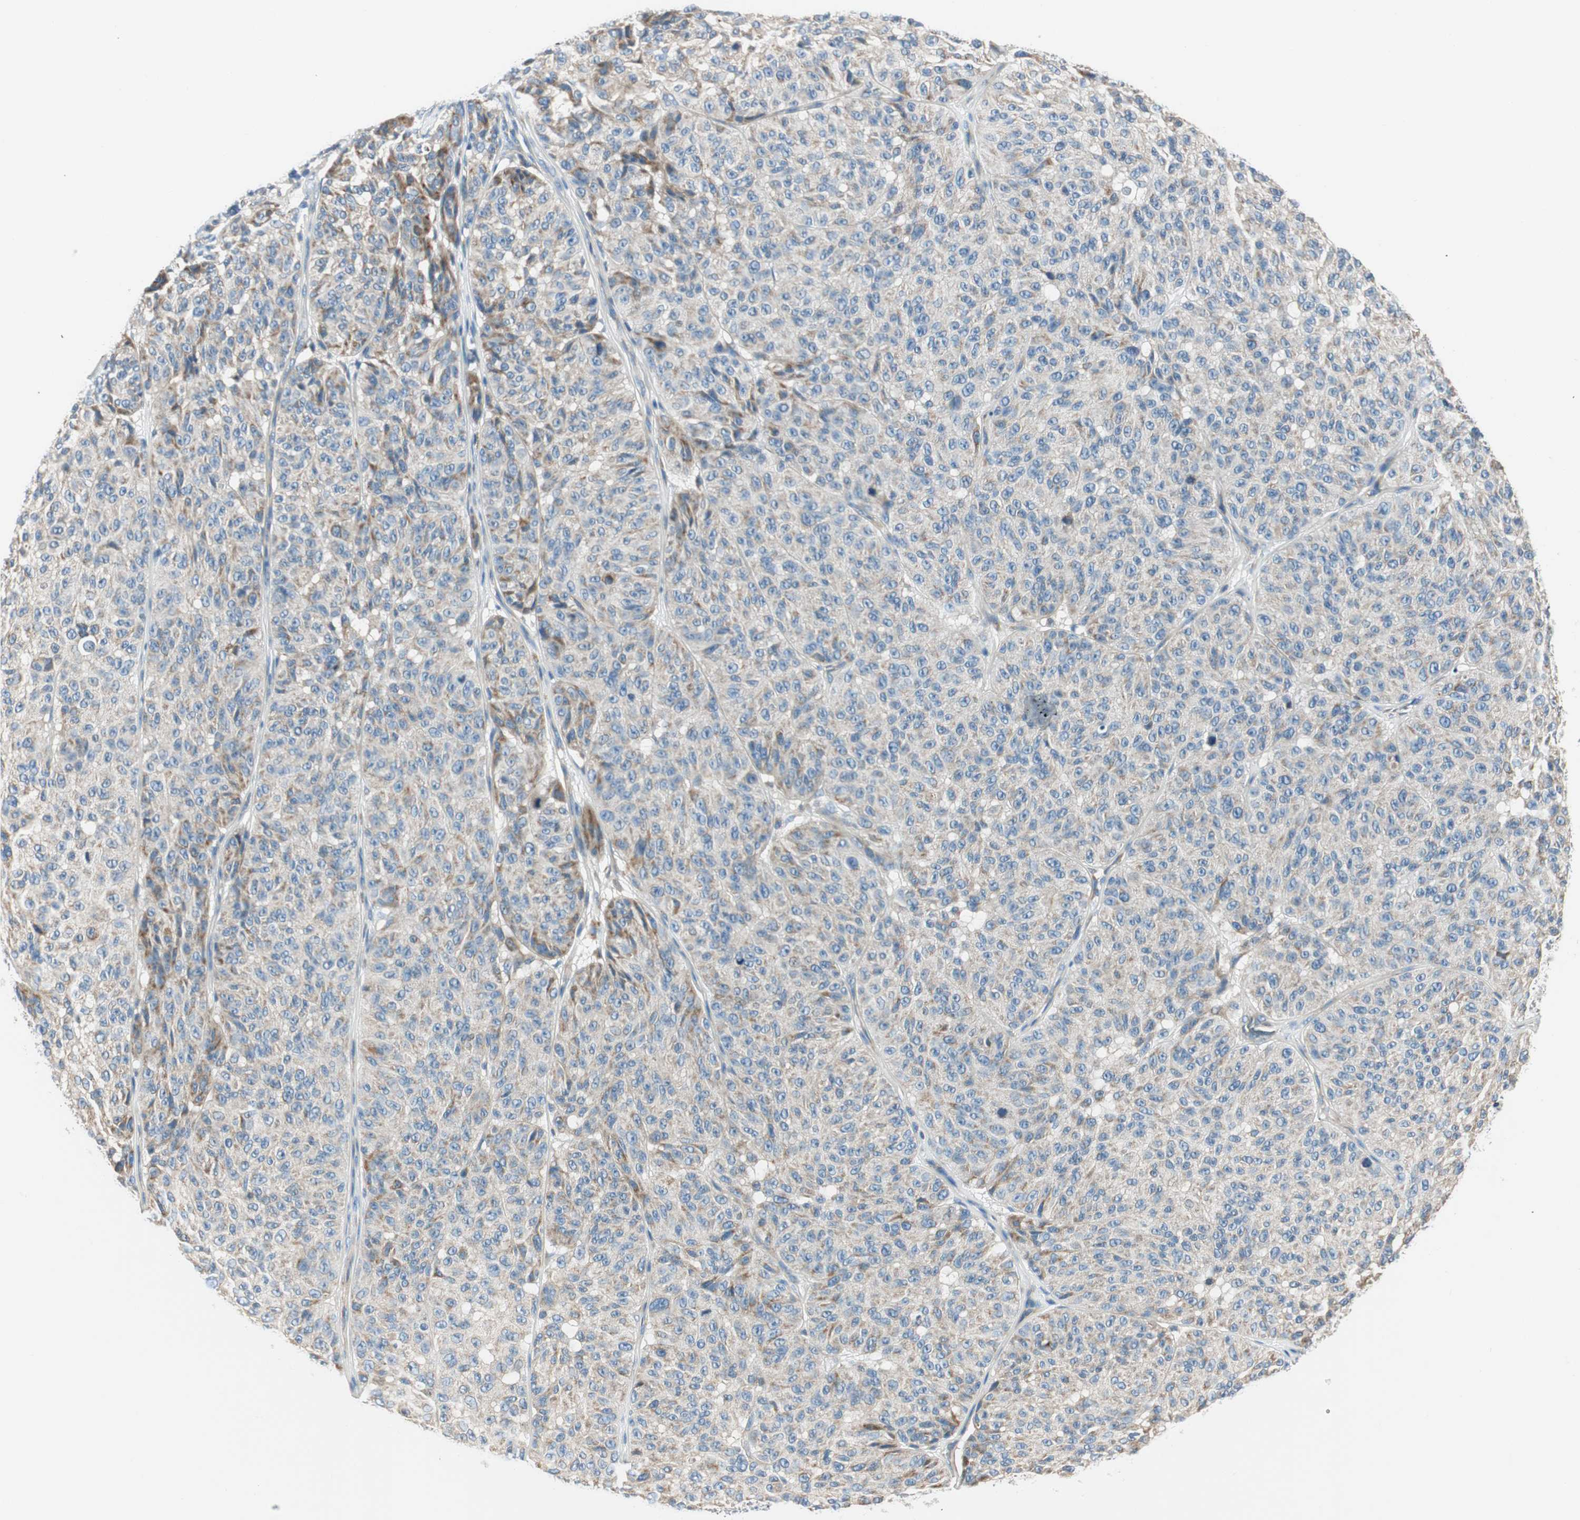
{"staining": {"intensity": "weak", "quantity": "25%-75%", "location": "cytoplasmic/membranous"}, "tissue": "melanoma", "cell_type": "Tumor cells", "image_type": "cancer", "snomed": [{"axis": "morphology", "description": "Malignant melanoma, NOS"}, {"axis": "topography", "description": "Skin"}], "caption": "Immunohistochemical staining of malignant melanoma shows low levels of weak cytoplasmic/membranous protein staining in about 25%-75% of tumor cells.", "gene": "RORB", "patient": {"sex": "female", "age": 46}}